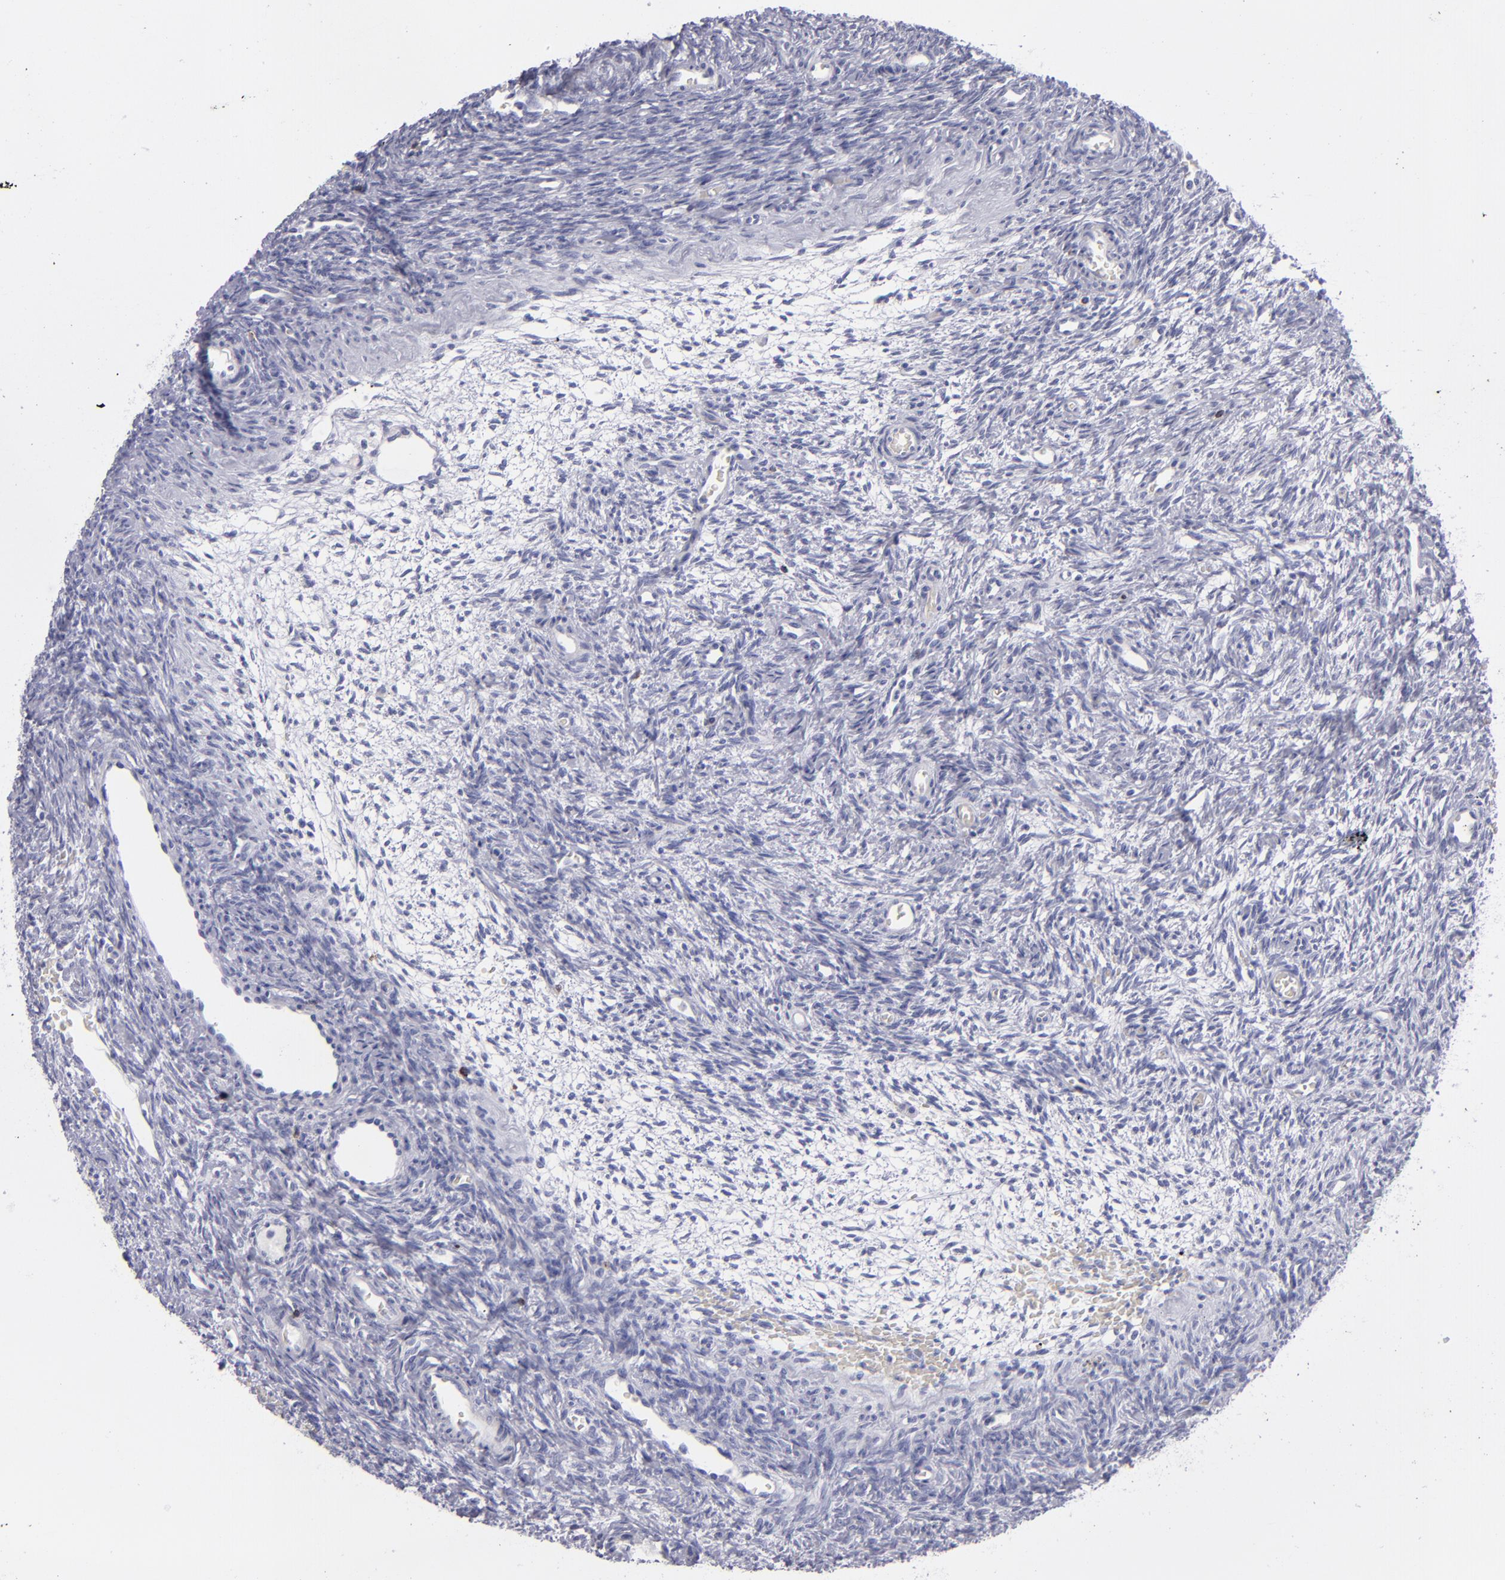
{"staining": {"intensity": "negative", "quantity": "none", "location": "none"}, "tissue": "ovary", "cell_type": "Ovarian stroma cells", "image_type": "normal", "snomed": [{"axis": "morphology", "description": "Normal tissue, NOS"}, {"axis": "topography", "description": "Ovary"}], "caption": "A high-resolution histopathology image shows IHC staining of unremarkable ovary, which shows no significant positivity in ovarian stroma cells.", "gene": "CD2", "patient": {"sex": "female", "age": 39}}